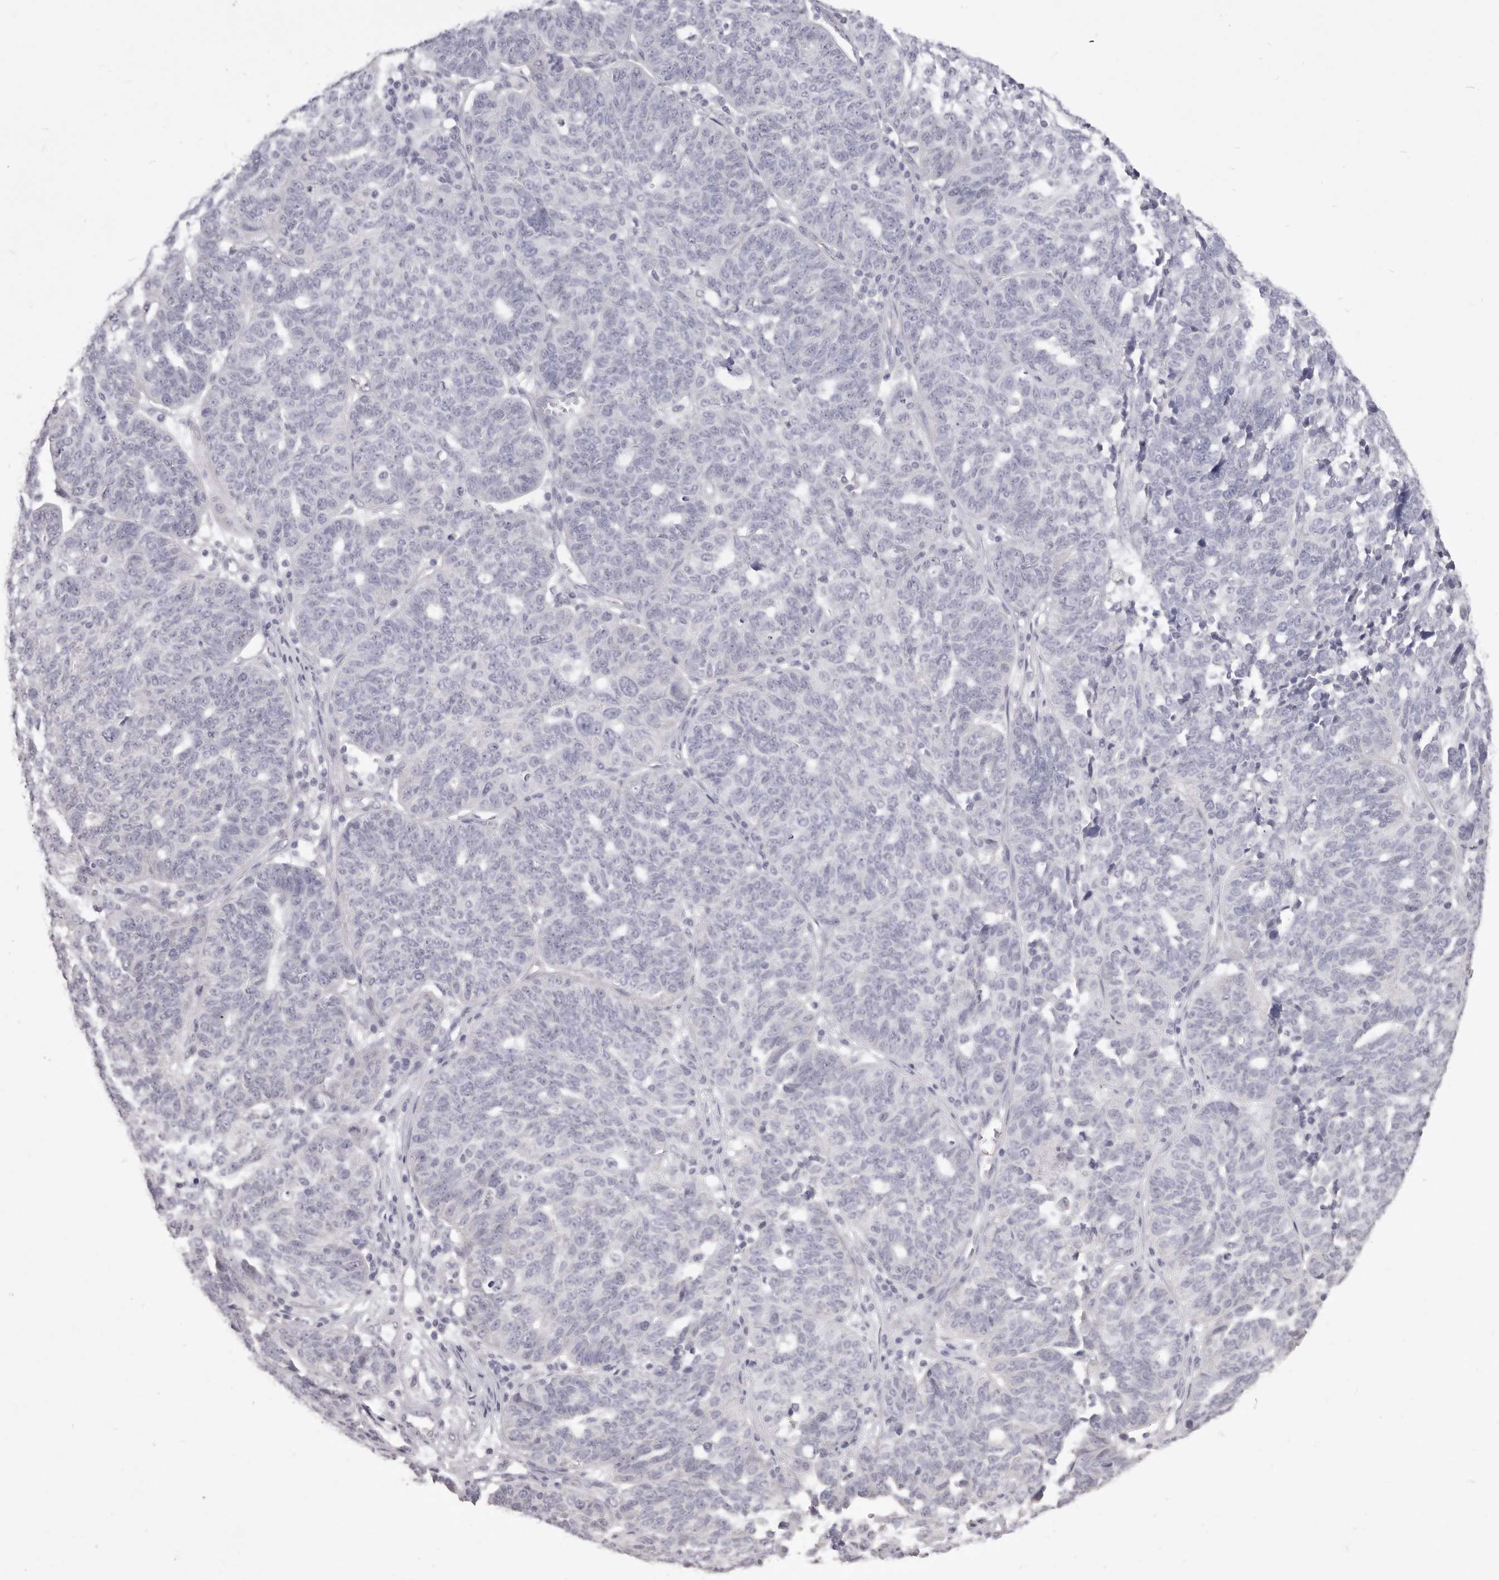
{"staining": {"intensity": "negative", "quantity": "none", "location": "none"}, "tissue": "ovarian cancer", "cell_type": "Tumor cells", "image_type": "cancer", "snomed": [{"axis": "morphology", "description": "Cystadenocarcinoma, serous, NOS"}, {"axis": "topography", "description": "Ovary"}], "caption": "Immunohistochemistry histopathology image of human ovarian cancer stained for a protein (brown), which reveals no positivity in tumor cells.", "gene": "ZYG11B", "patient": {"sex": "female", "age": 59}}